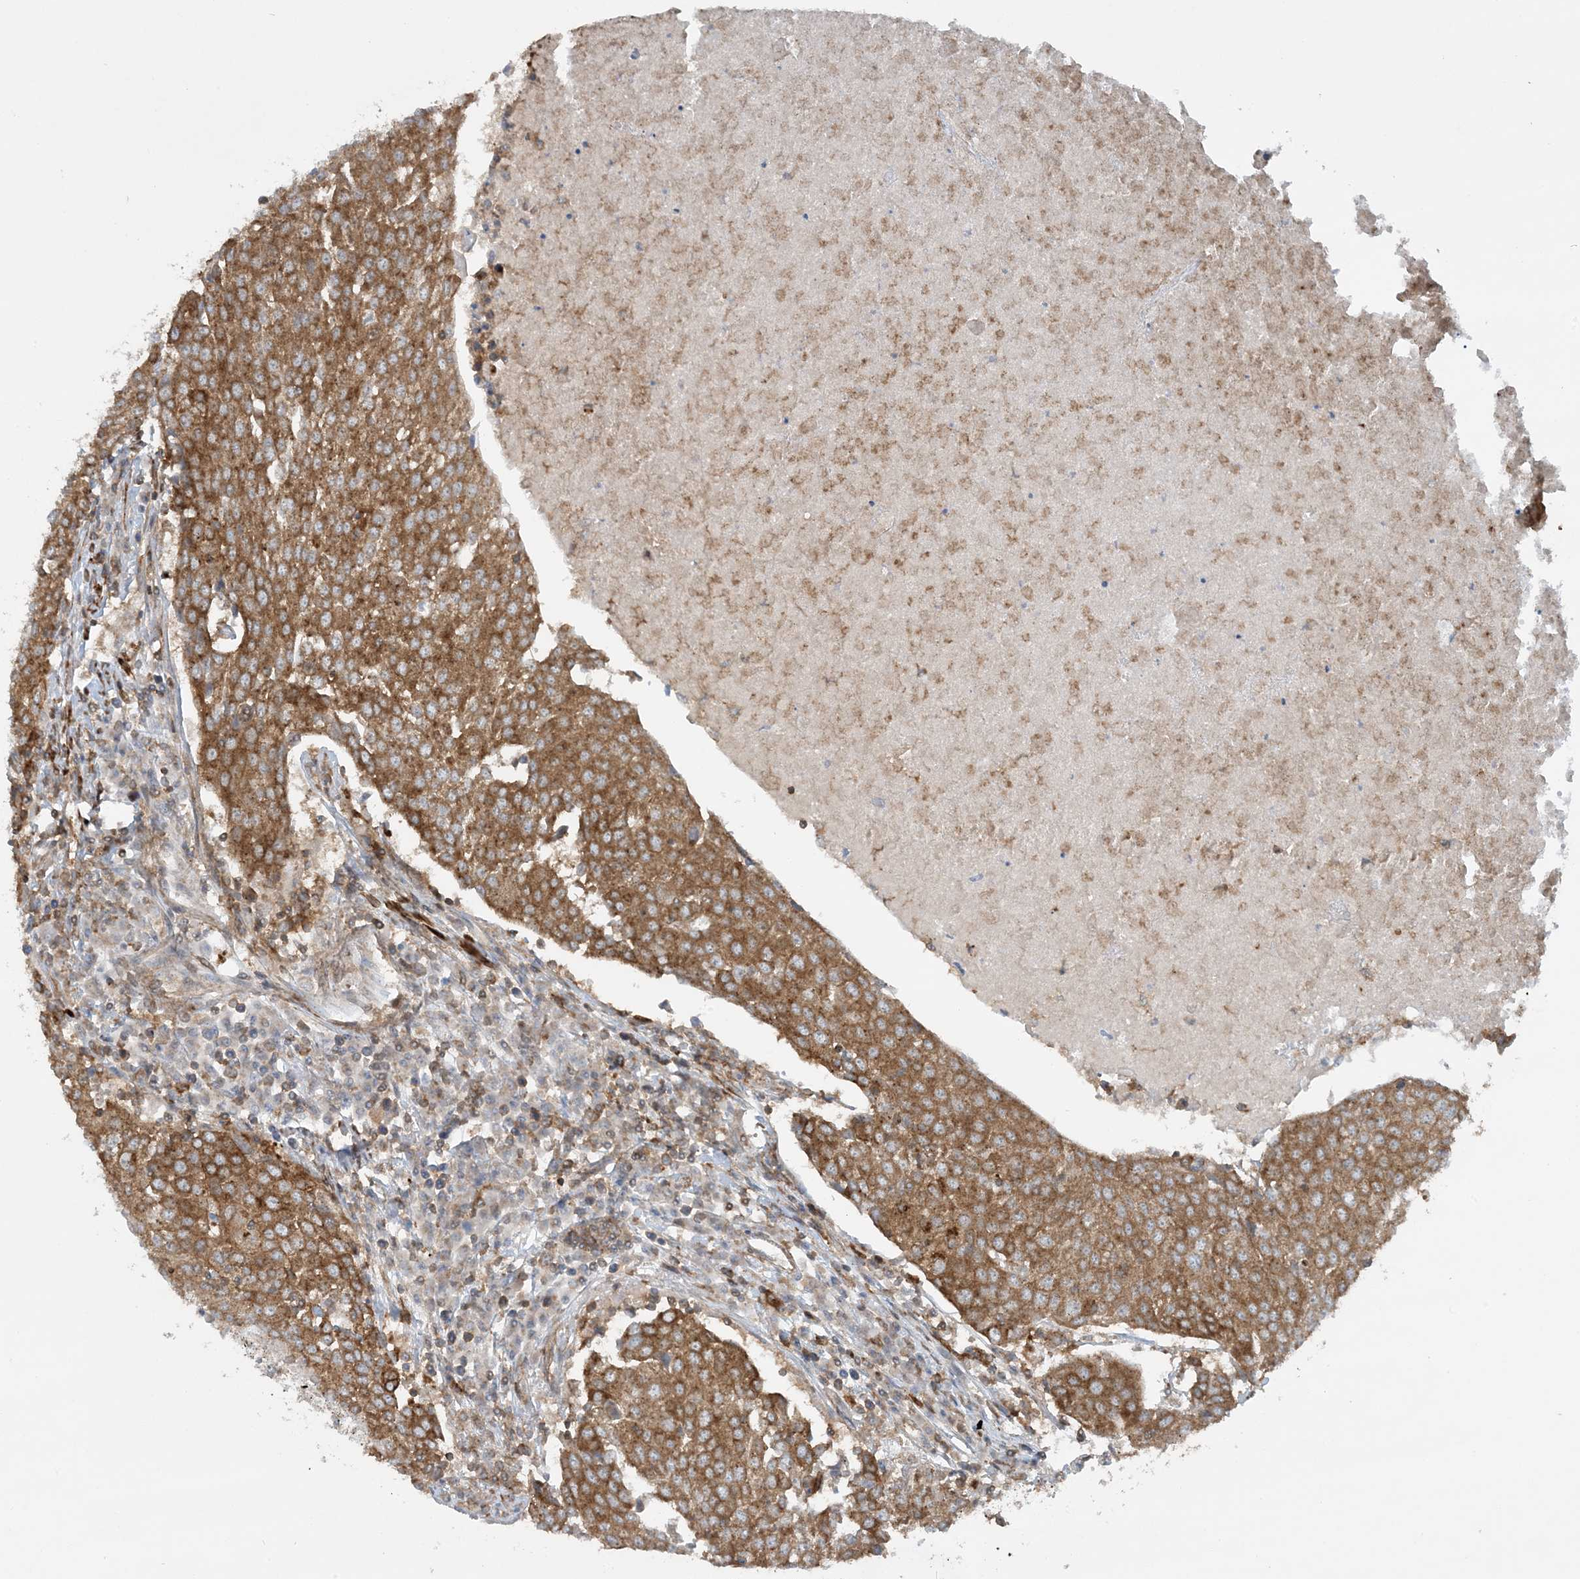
{"staining": {"intensity": "moderate", "quantity": ">75%", "location": "cytoplasmic/membranous"}, "tissue": "urothelial cancer", "cell_type": "Tumor cells", "image_type": "cancer", "snomed": [{"axis": "morphology", "description": "Urothelial carcinoma, High grade"}, {"axis": "topography", "description": "Urinary bladder"}], "caption": "Urothelial carcinoma (high-grade) stained for a protein reveals moderate cytoplasmic/membranous positivity in tumor cells.", "gene": "STAM2", "patient": {"sex": "female", "age": 85}}